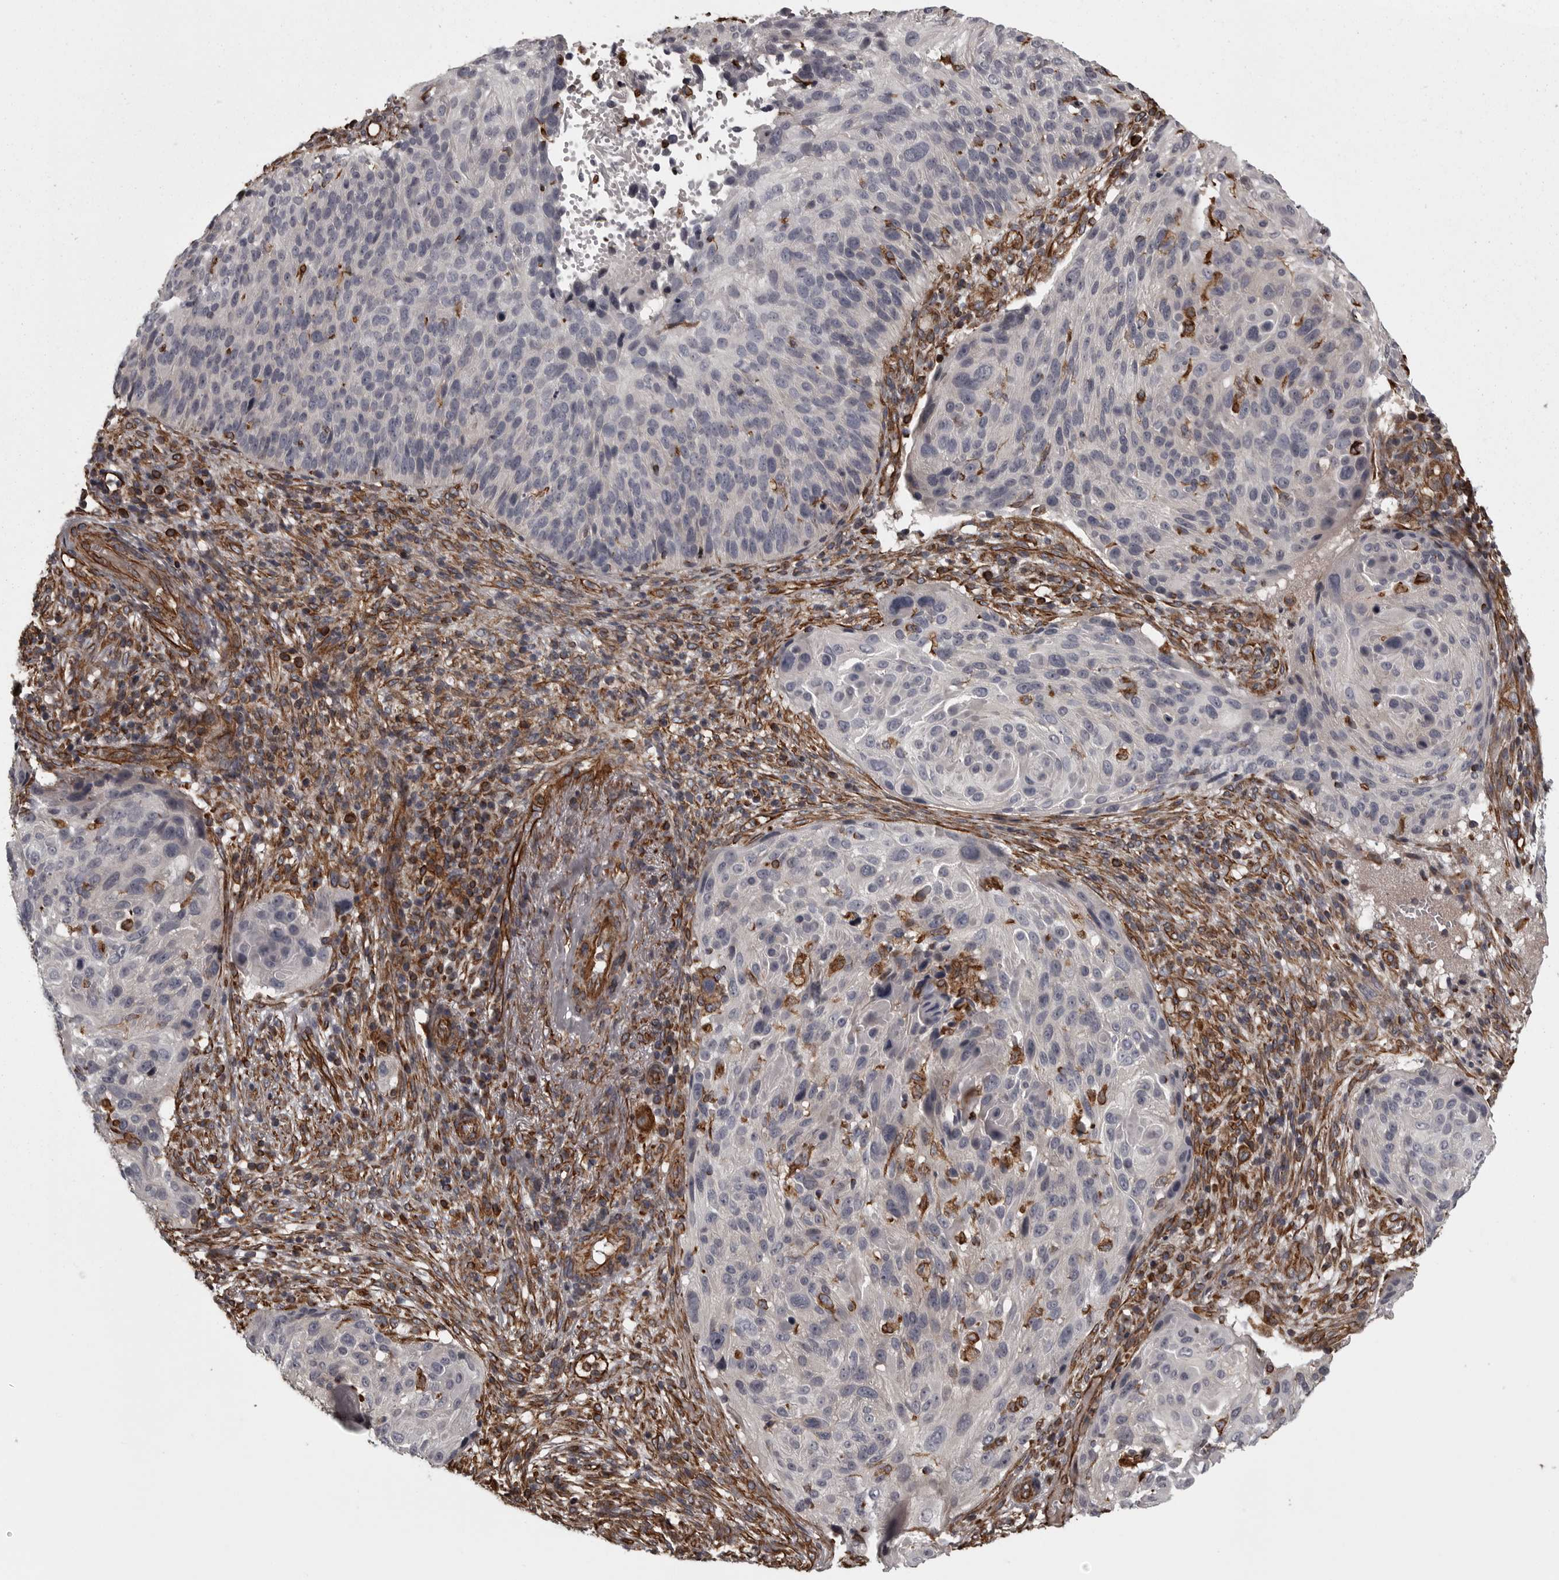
{"staining": {"intensity": "negative", "quantity": "none", "location": "none"}, "tissue": "cervical cancer", "cell_type": "Tumor cells", "image_type": "cancer", "snomed": [{"axis": "morphology", "description": "Squamous cell carcinoma, NOS"}, {"axis": "topography", "description": "Cervix"}], "caption": "Cervical squamous cell carcinoma was stained to show a protein in brown. There is no significant staining in tumor cells. (Stains: DAB immunohistochemistry (IHC) with hematoxylin counter stain, Microscopy: brightfield microscopy at high magnification).", "gene": "FAAP100", "patient": {"sex": "female", "age": 74}}